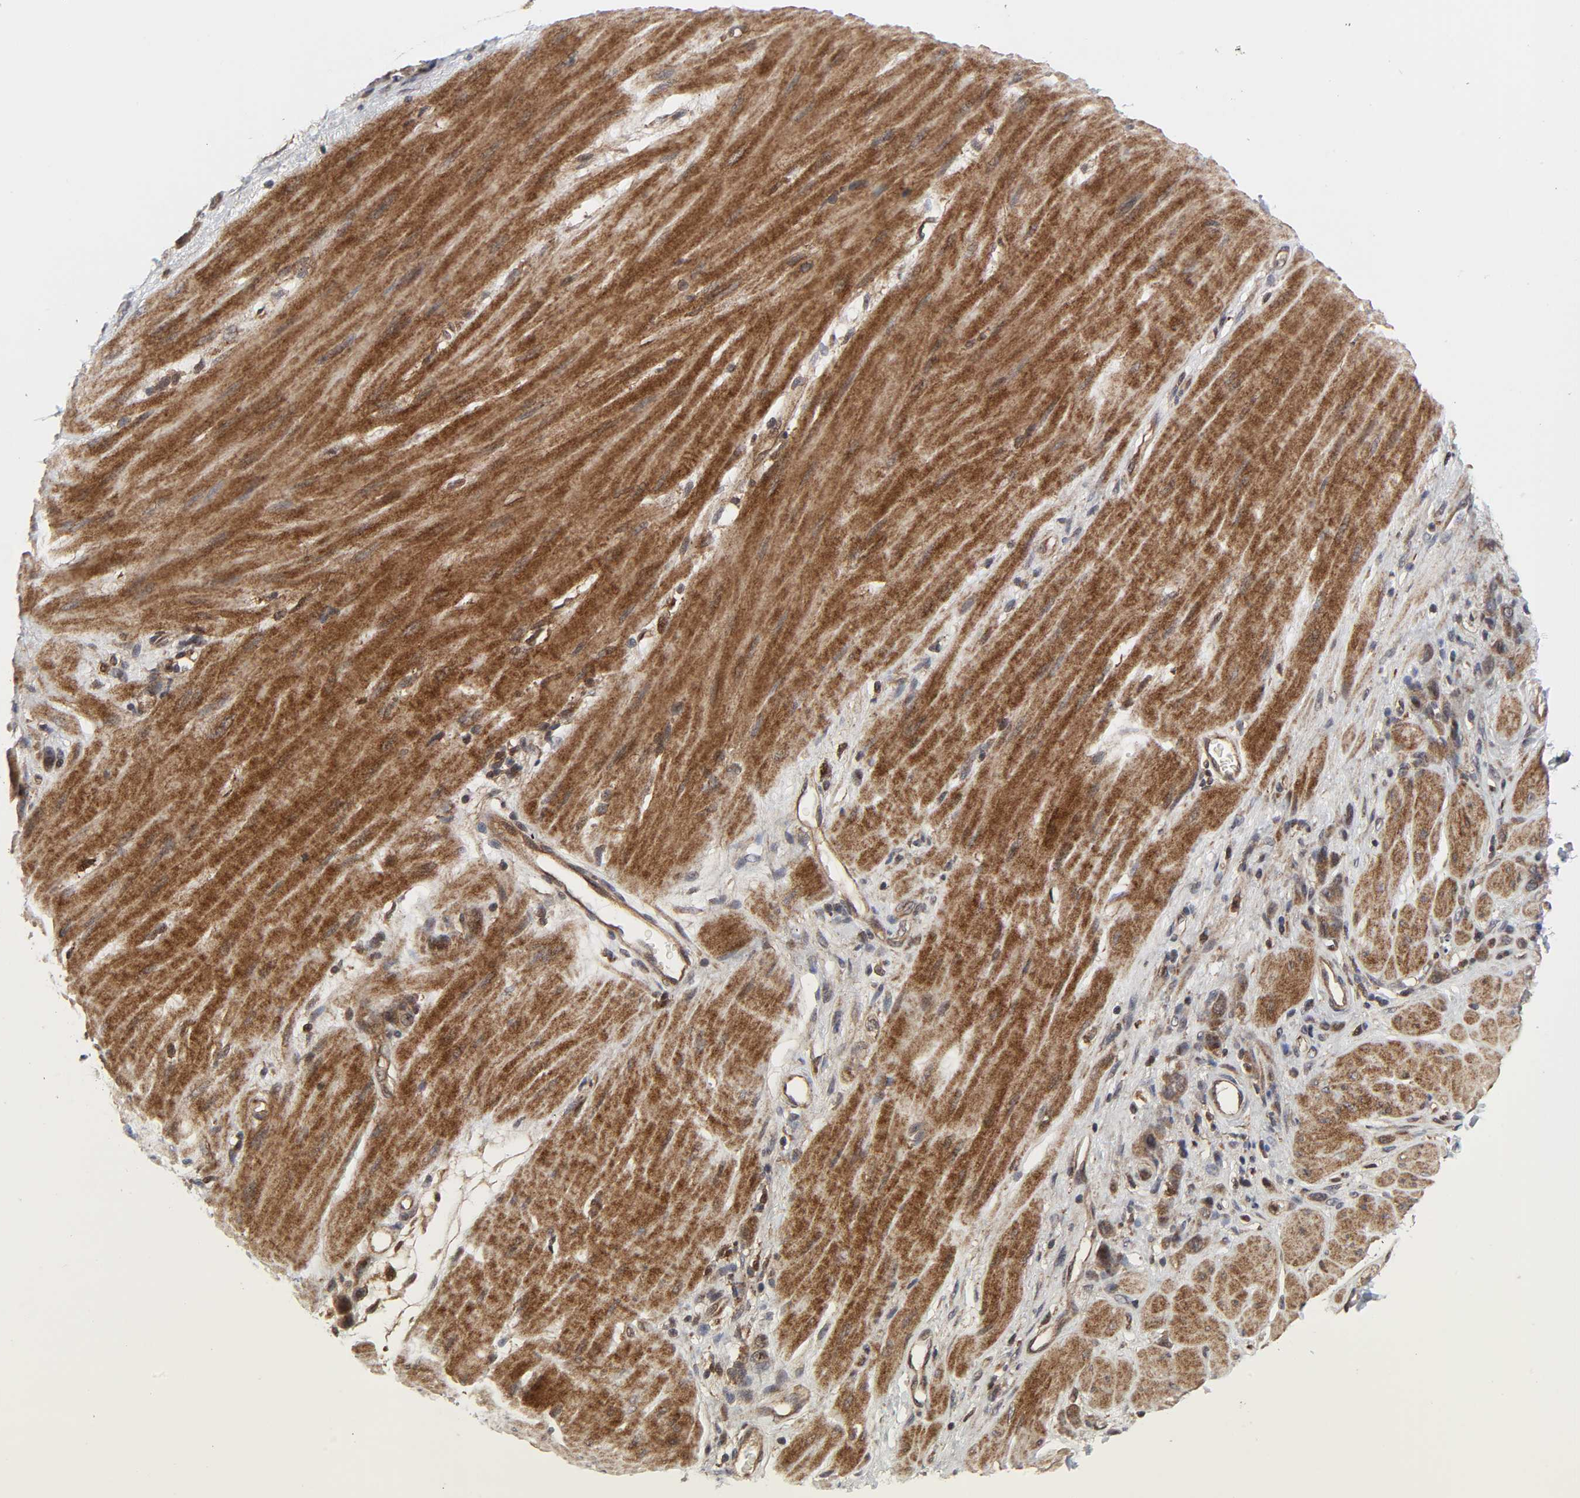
{"staining": {"intensity": "weak", "quantity": ">75%", "location": "cytoplasmic/membranous"}, "tissue": "stomach cancer", "cell_type": "Tumor cells", "image_type": "cancer", "snomed": [{"axis": "morphology", "description": "Adenocarcinoma, NOS"}, {"axis": "topography", "description": "Stomach"}], "caption": "IHC histopathology image of neoplastic tissue: human stomach adenocarcinoma stained using immunohistochemistry shows low levels of weak protein expression localized specifically in the cytoplasmic/membranous of tumor cells, appearing as a cytoplasmic/membranous brown color.", "gene": "CASP9", "patient": {"sex": "male", "age": 82}}